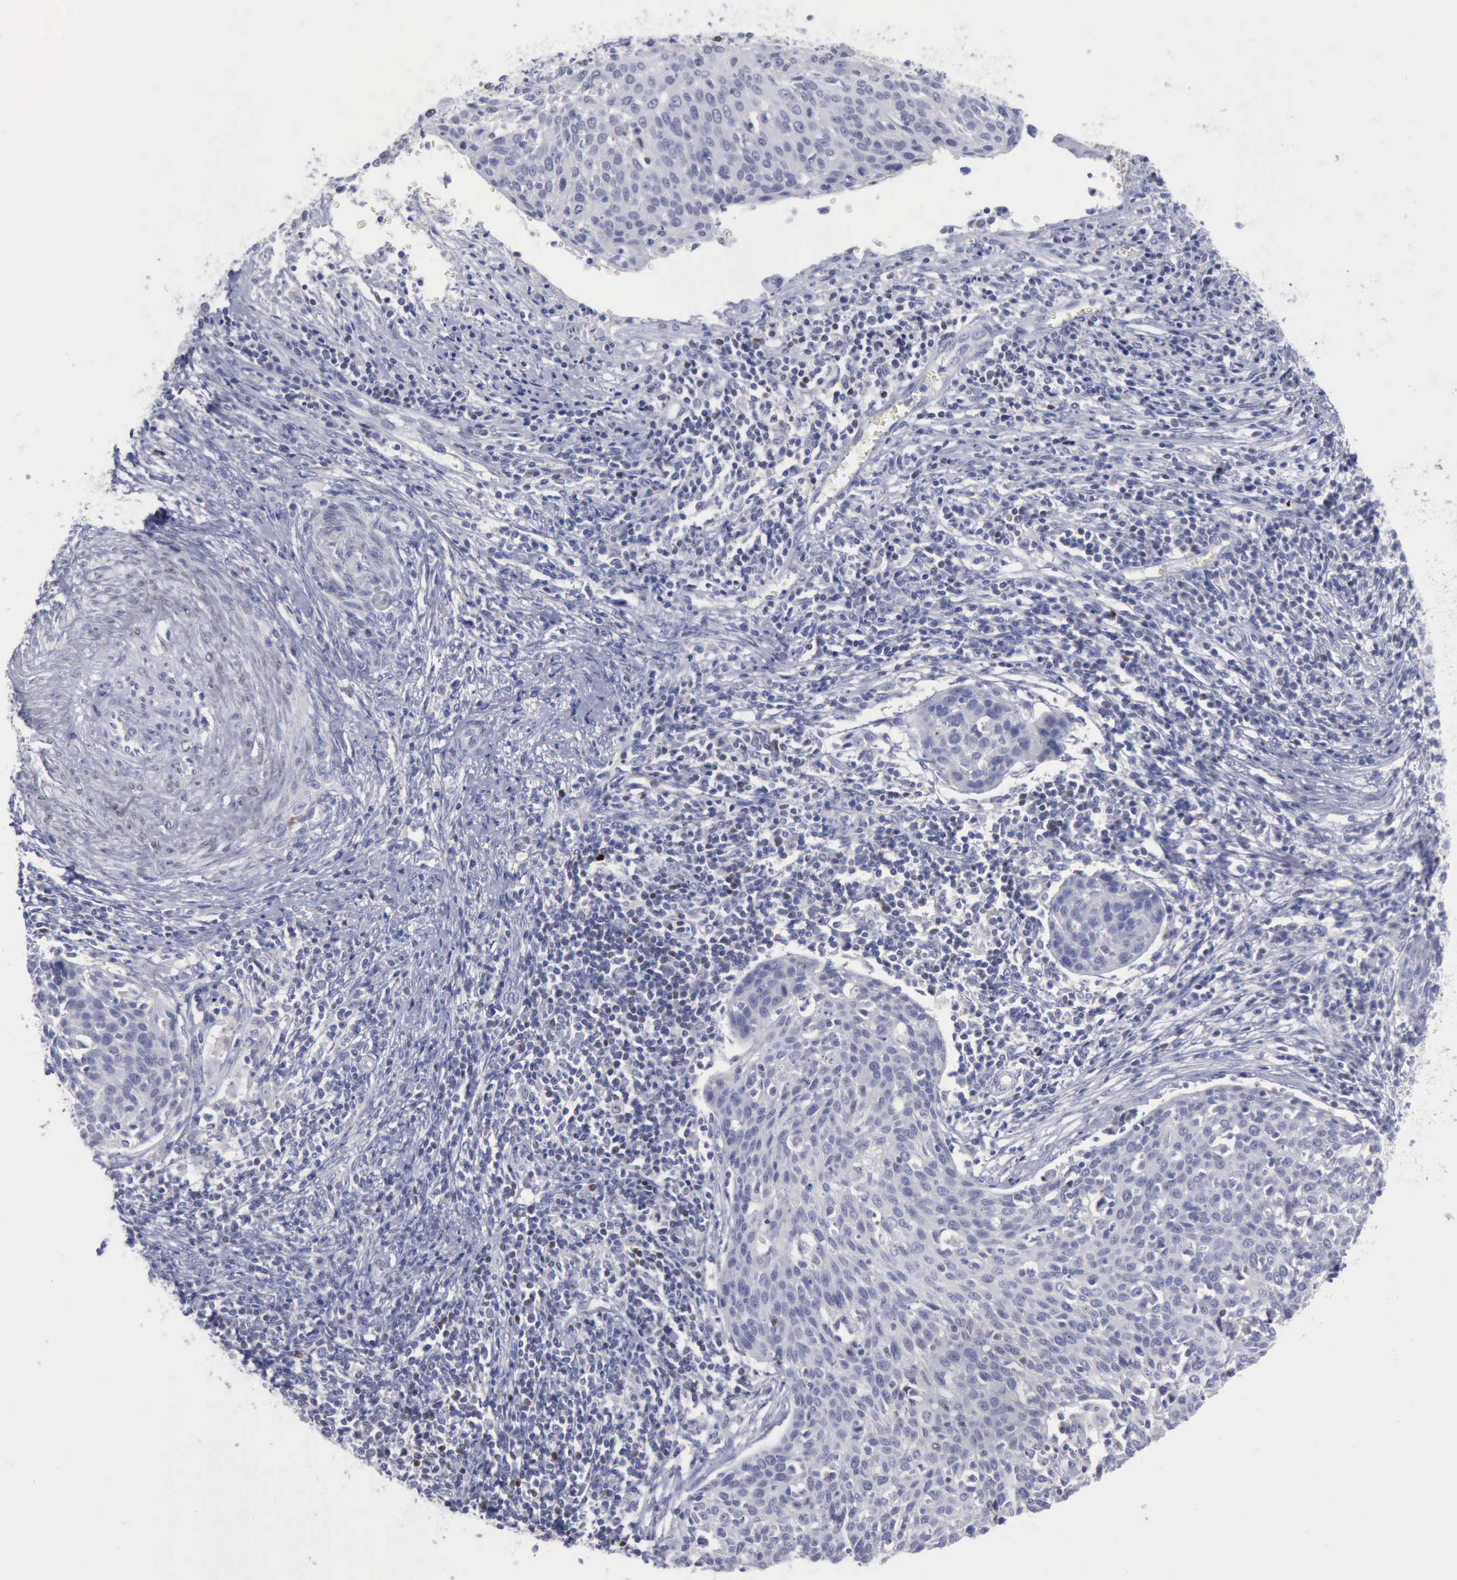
{"staining": {"intensity": "negative", "quantity": "none", "location": "none"}, "tissue": "cervical cancer", "cell_type": "Tumor cells", "image_type": "cancer", "snomed": [{"axis": "morphology", "description": "Squamous cell carcinoma, NOS"}, {"axis": "topography", "description": "Cervix"}], "caption": "This is an IHC micrograph of squamous cell carcinoma (cervical). There is no positivity in tumor cells.", "gene": "SATB2", "patient": {"sex": "female", "age": 38}}